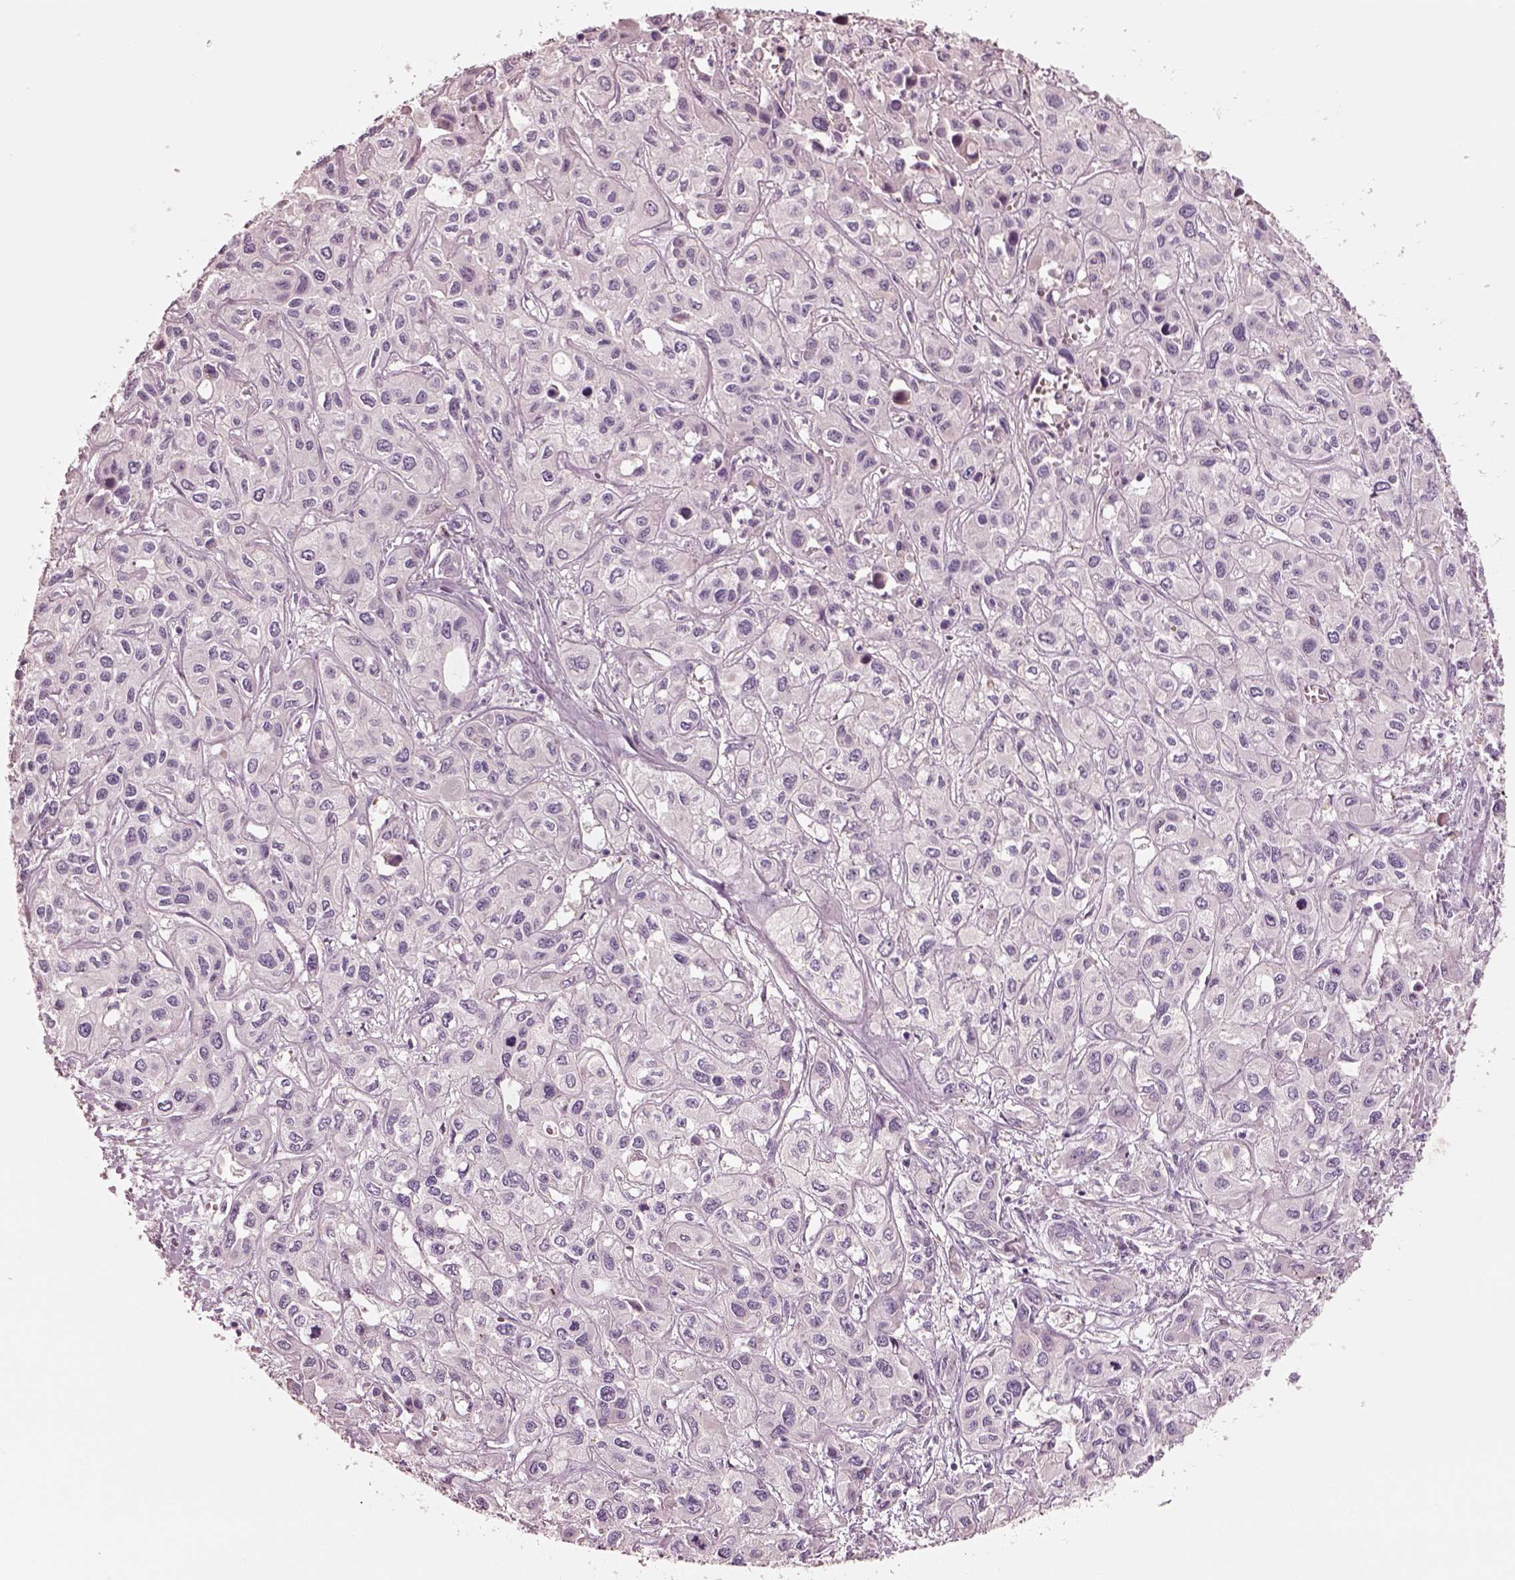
{"staining": {"intensity": "negative", "quantity": "none", "location": "none"}, "tissue": "liver cancer", "cell_type": "Tumor cells", "image_type": "cancer", "snomed": [{"axis": "morphology", "description": "Cholangiocarcinoma"}, {"axis": "topography", "description": "Liver"}], "caption": "The photomicrograph shows no staining of tumor cells in liver cholangiocarcinoma. (Immunohistochemistry, brightfield microscopy, high magnification).", "gene": "ELSPBP1", "patient": {"sex": "female", "age": 66}}